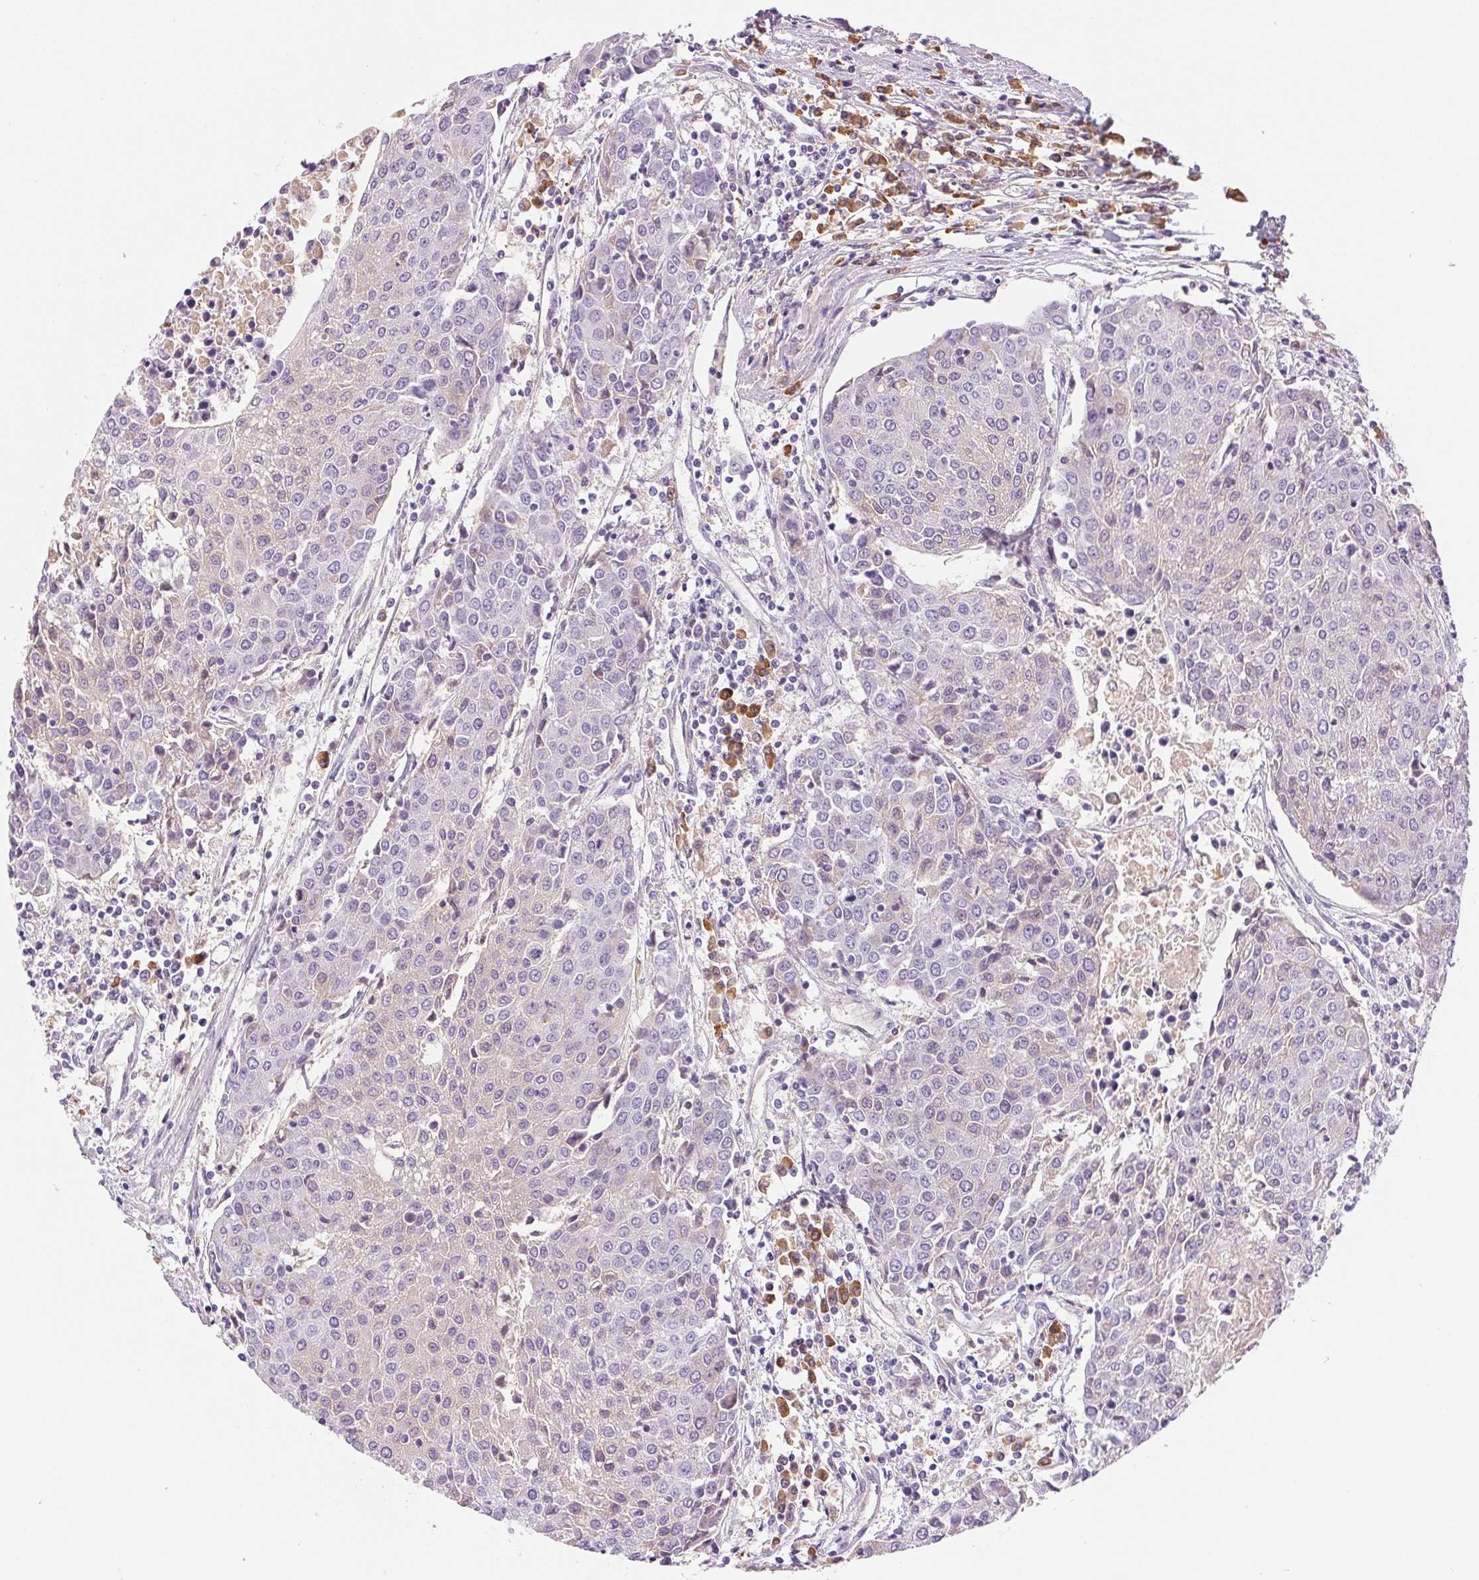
{"staining": {"intensity": "negative", "quantity": "none", "location": "none"}, "tissue": "urothelial cancer", "cell_type": "Tumor cells", "image_type": "cancer", "snomed": [{"axis": "morphology", "description": "Urothelial carcinoma, High grade"}, {"axis": "topography", "description": "Urinary bladder"}], "caption": "The photomicrograph exhibits no staining of tumor cells in urothelial cancer.", "gene": "IFIT1B", "patient": {"sex": "female", "age": 85}}